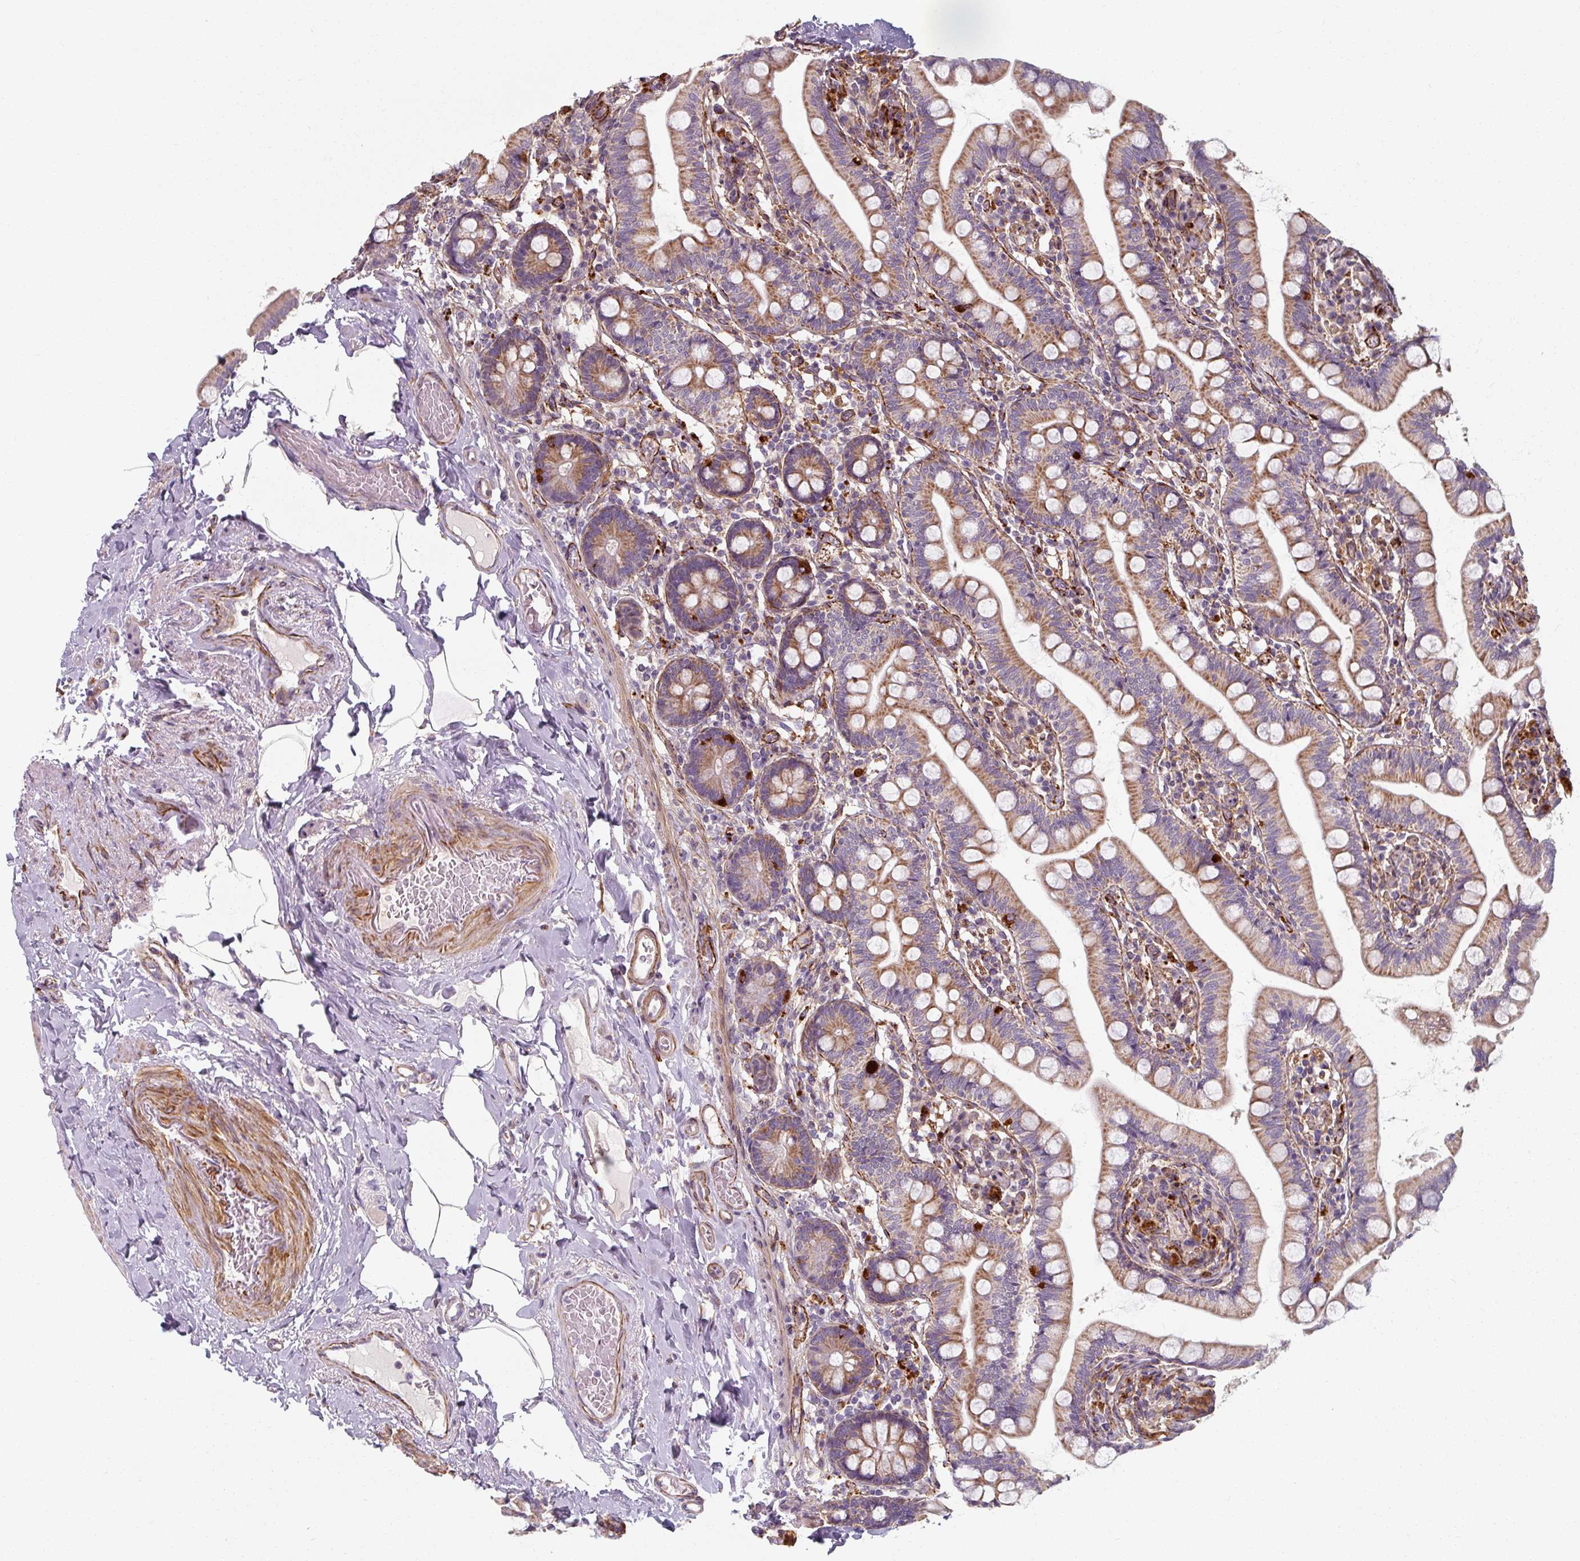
{"staining": {"intensity": "strong", "quantity": ">75%", "location": "cytoplasmic/membranous"}, "tissue": "small intestine", "cell_type": "Glandular cells", "image_type": "normal", "snomed": [{"axis": "morphology", "description": "Normal tissue, NOS"}, {"axis": "topography", "description": "Small intestine"}], "caption": "IHC photomicrograph of benign human small intestine stained for a protein (brown), which shows high levels of strong cytoplasmic/membranous expression in about >75% of glandular cells.", "gene": "MRPS5", "patient": {"sex": "female", "age": 64}}